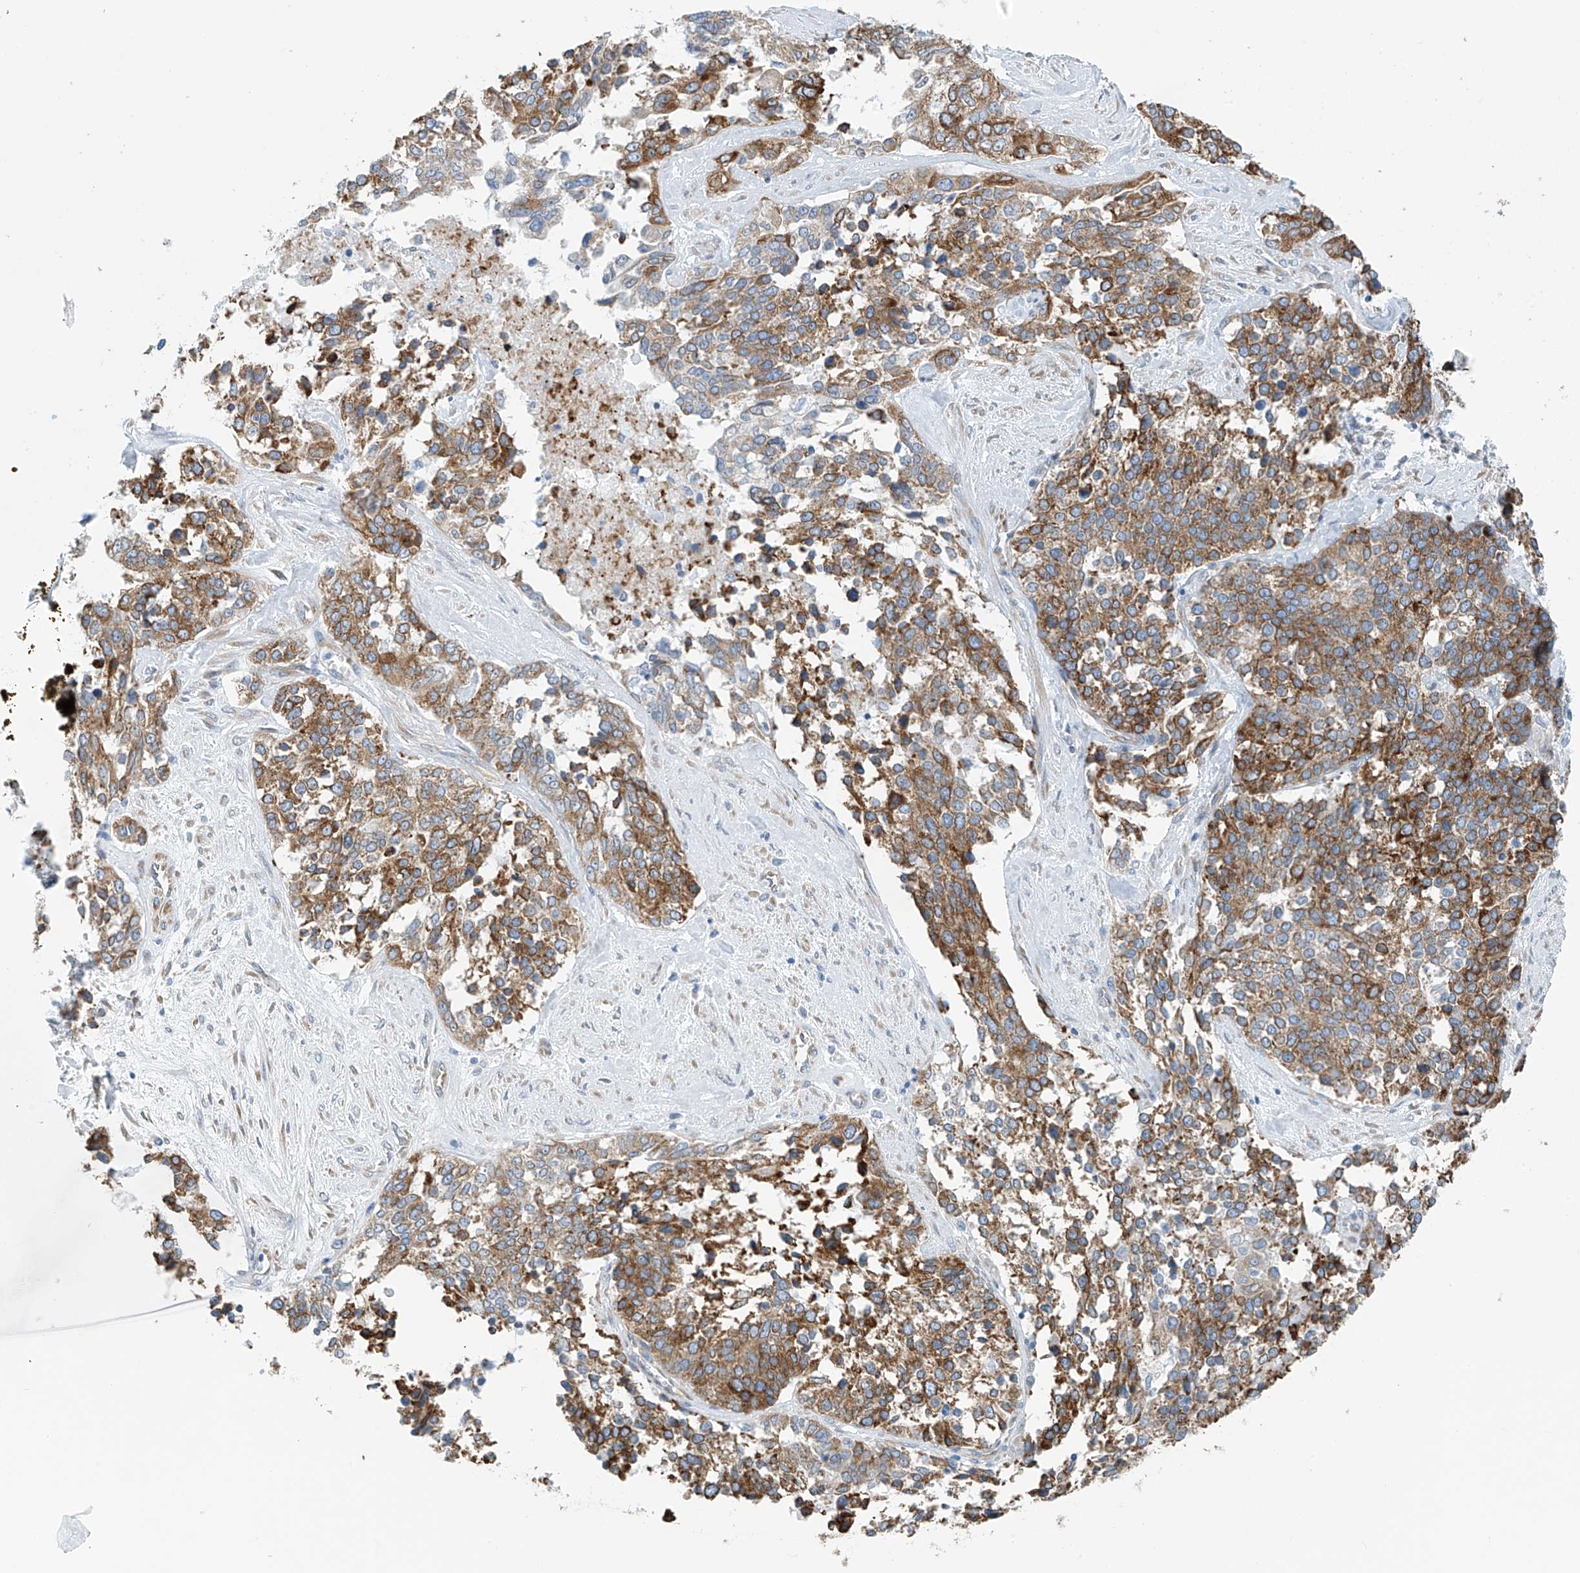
{"staining": {"intensity": "moderate", "quantity": ">75%", "location": "cytoplasmic/membranous"}, "tissue": "ovarian cancer", "cell_type": "Tumor cells", "image_type": "cancer", "snomed": [{"axis": "morphology", "description": "Cystadenocarcinoma, serous, NOS"}, {"axis": "topography", "description": "Ovary"}], "caption": "IHC of serous cystadenocarcinoma (ovarian) reveals medium levels of moderate cytoplasmic/membranous positivity in approximately >75% of tumor cells. The staining was performed using DAB (3,3'-diaminobenzidine), with brown indicating positive protein expression. Nuclei are stained blue with hematoxylin.", "gene": "RCN2", "patient": {"sex": "female", "age": 44}}